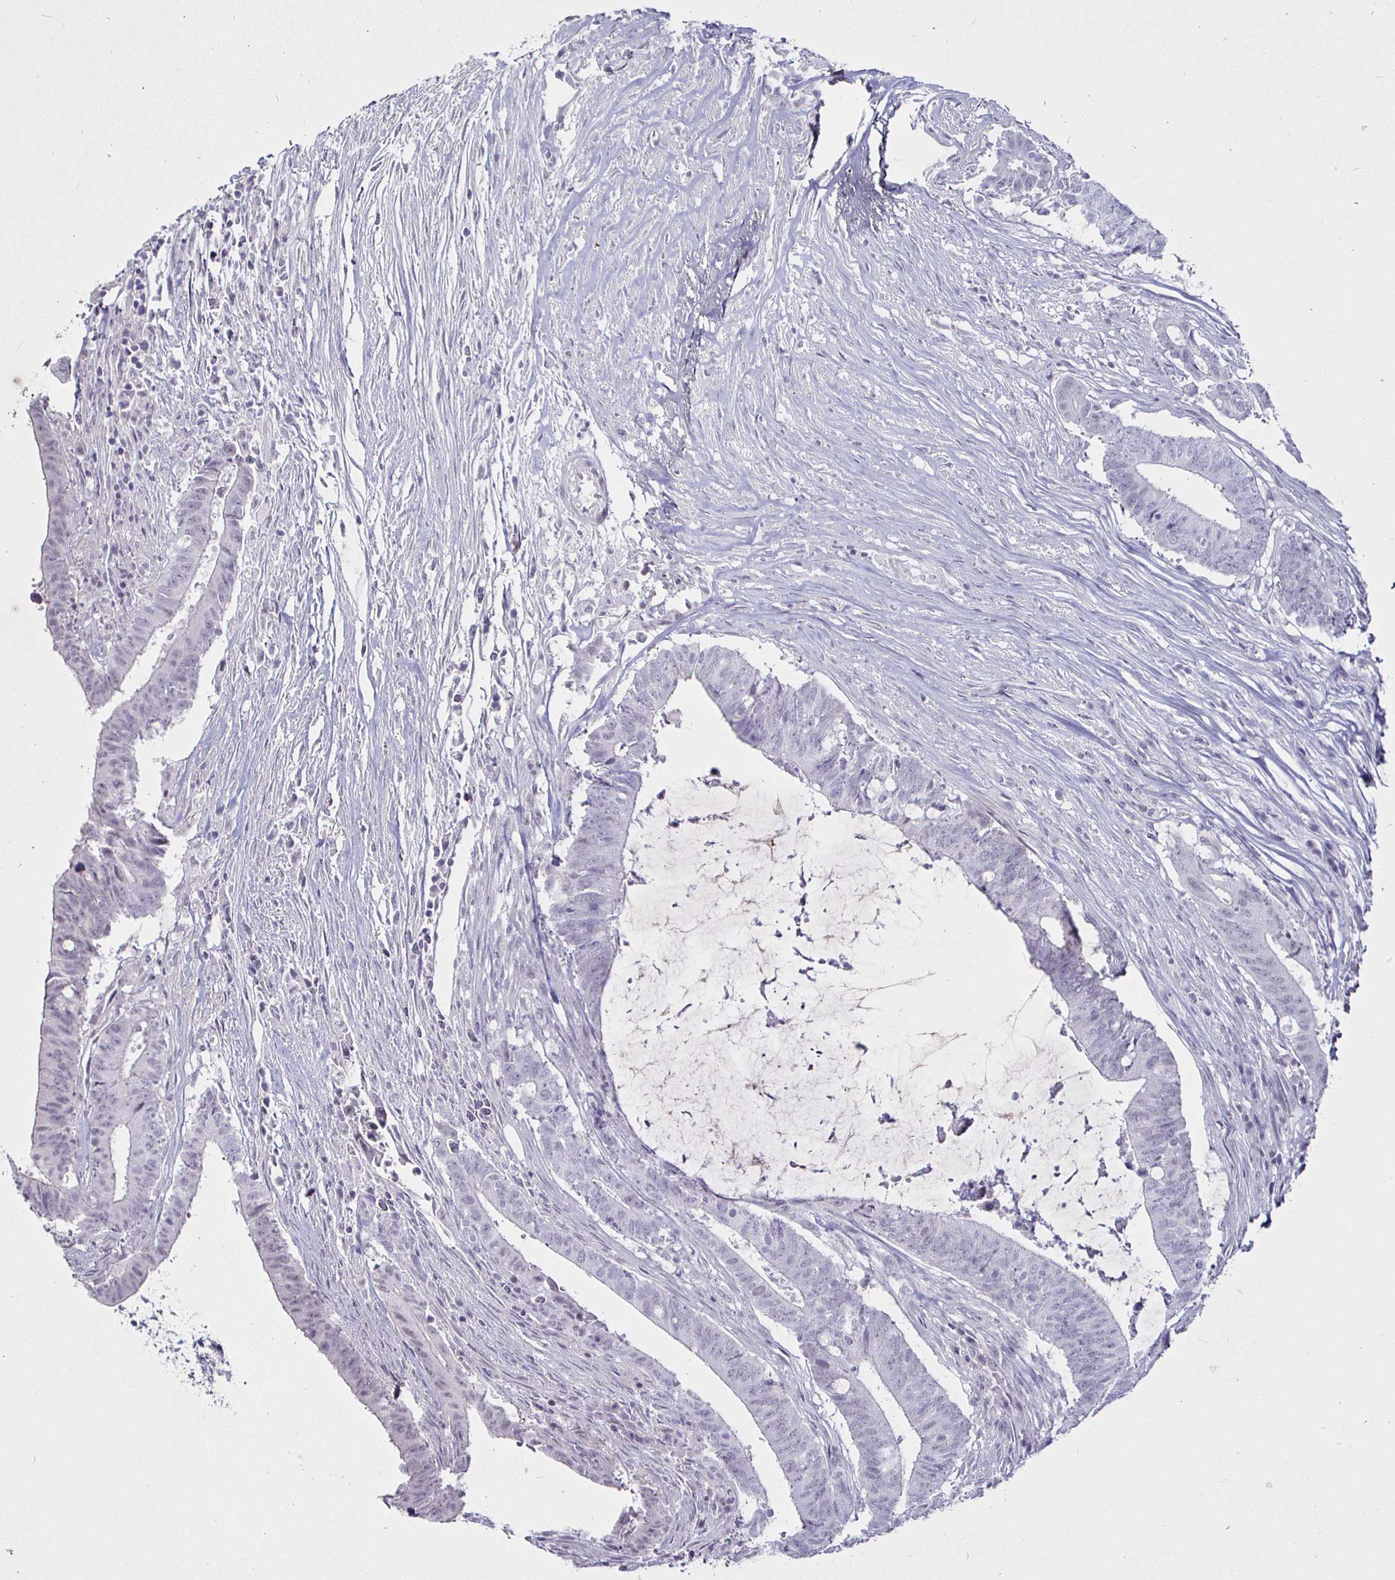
{"staining": {"intensity": "negative", "quantity": "none", "location": "none"}, "tissue": "colorectal cancer", "cell_type": "Tumor cells", "image_type": "cancer", "snomed": [{"axis": "morphology", "description": "Adenocarcinoma, NOS"}, {"axis": "topography", "description": "Colon"}], "caption": "High power microscopy photomicrograph of an IHC micrograph of colorectal cancer, revealing no significant staining in tumor cells.", "gene": "MLH1", "patient": {"sex": "female", "age": 43}}